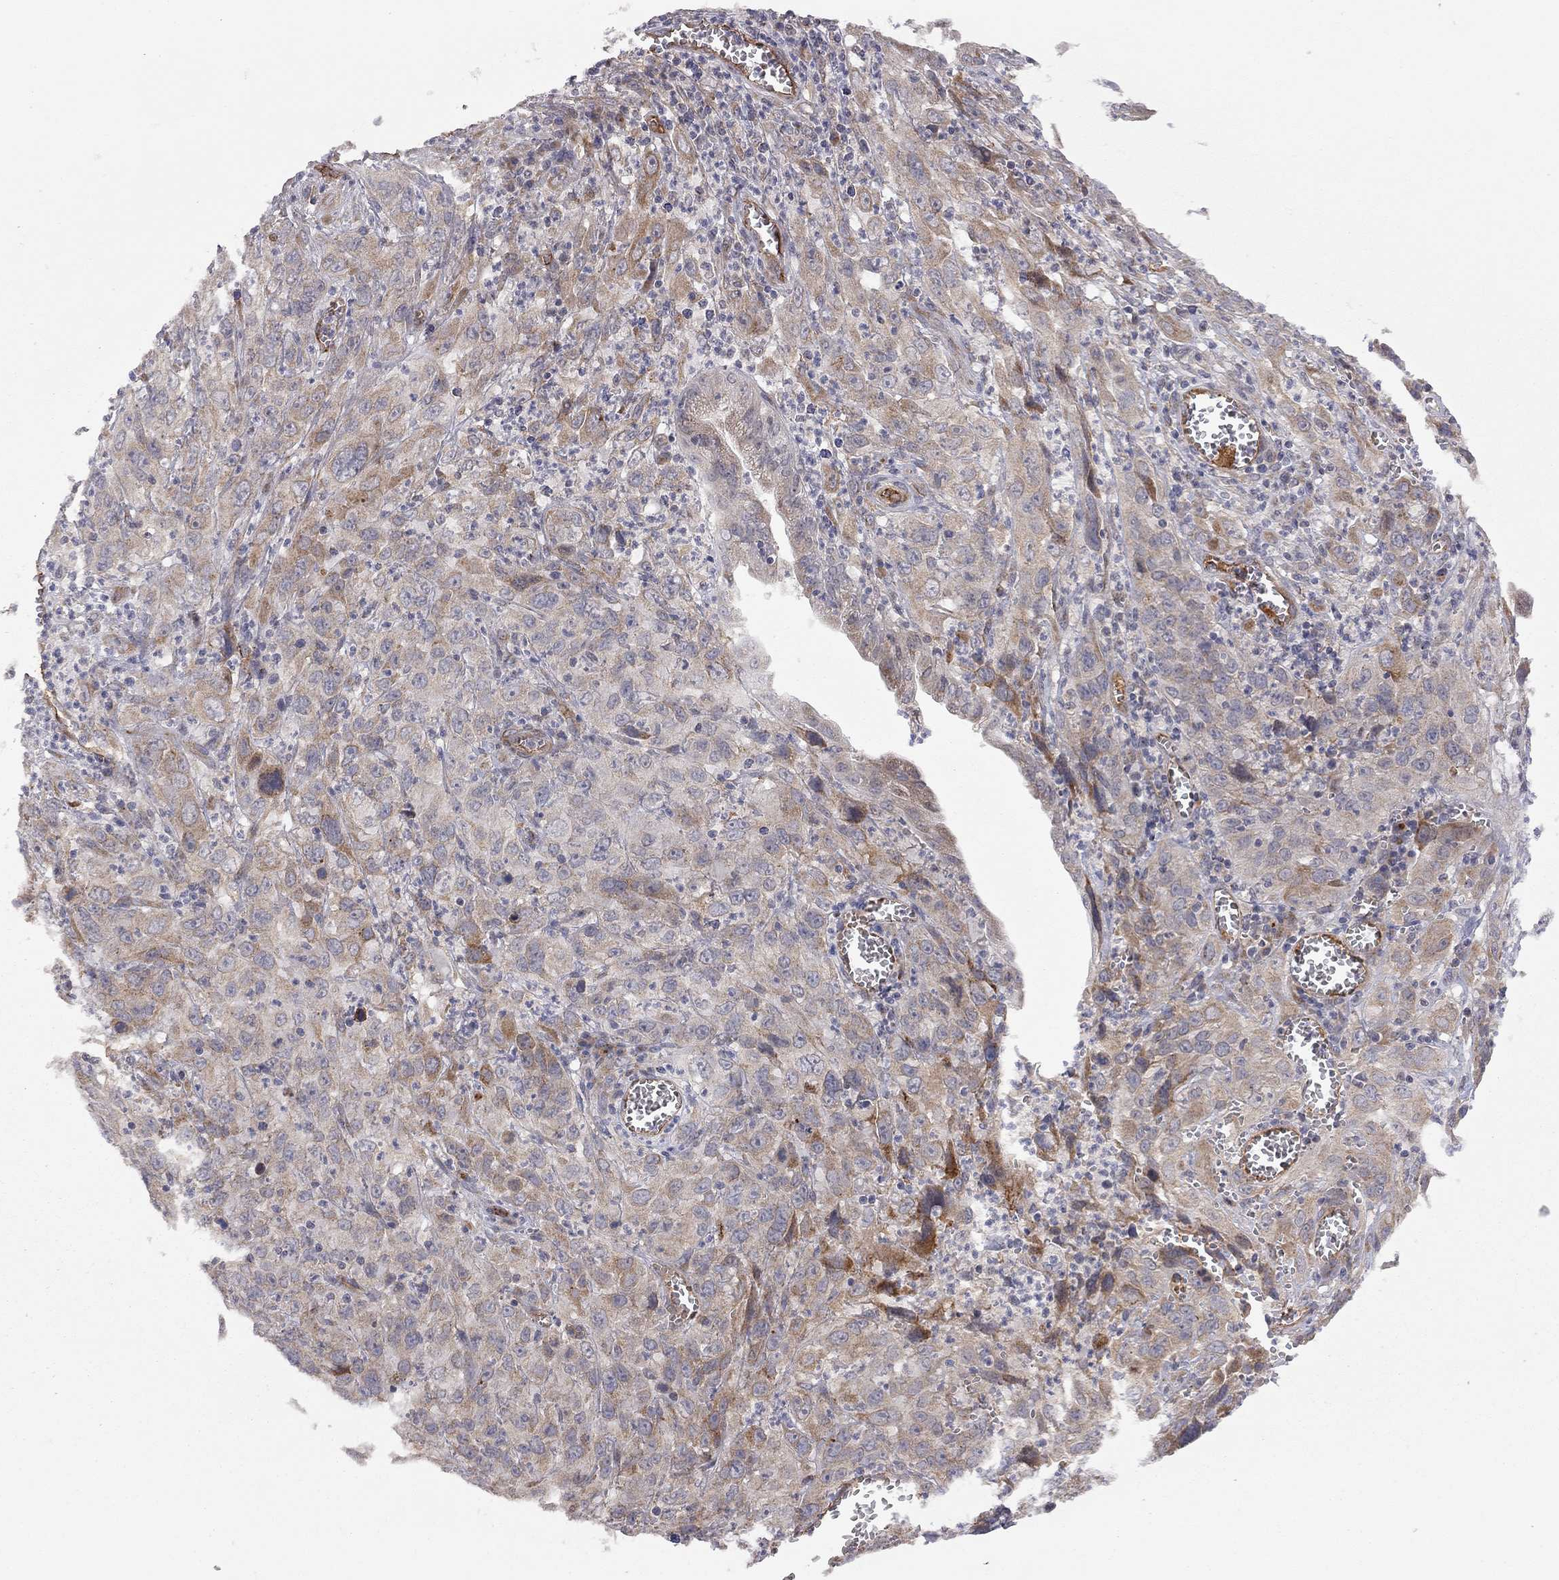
{"staining": {"intensity": "moderate", "quantity": "<25%", "location": "cytoplasmic/membranous"}, "tissue": "cervical cancer", "cell_type": "Tumor cells", "image_type": "cancer", "snomed": [{"axis": "morphology", "description": "Squamous cell carcinoma, NOS"}, {"axis": "topography", "description": "Cervix"}], "caption": "Approximately <25% of tumor cells in squamous cell carcinoma (cervical) reveal moderate cytoplasmic/membranous protein staining as visualized by brown immunohistochemical staining.", "gene": "EXOC3L2", "patient": {"sex": "female", "age": 32}}